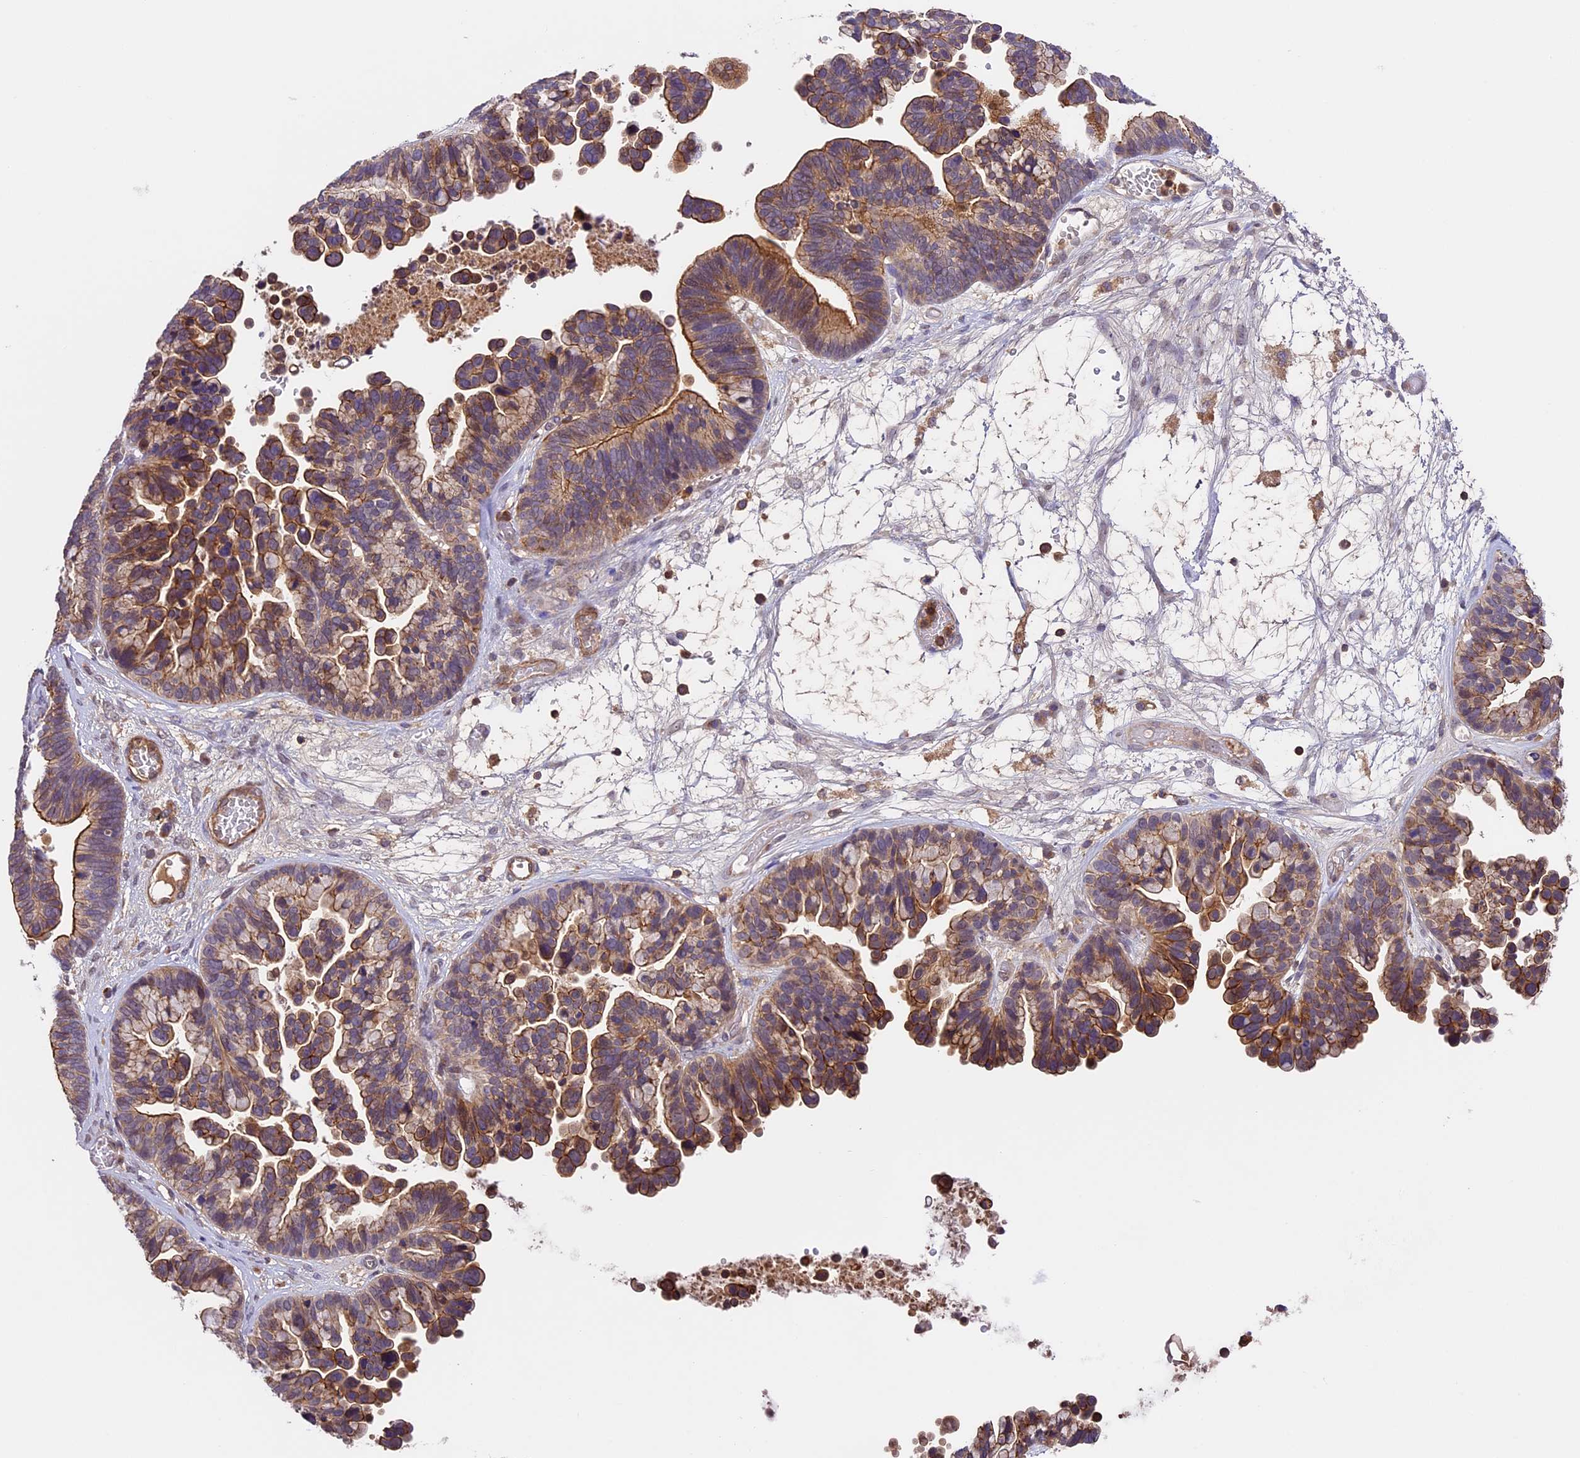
{"staining": {"intensity": "moderate", "quantity": ">75%", "location": "cytoplasmic/membranous"}, "tissue": "ovarian cancer", "cell_type": "Tumor cells", "image_type": "cancer", "snomed": [{"axis": "morphology", "description": "Cystadenocarcinoma, serous, NOS"}, {"axis": "topography", "description": "Ovary"}], "caption": "Immunohistochemistry (IHC) image of human ovarian serous cystadenocarcinoma stained for a protein (brown), which reveals medium levels of moderate cytoplasmic/membranous positivity in about >75% of tumor cells.", "gene": "TBC1D1", "patient": {"sex": "female", "age": 56}}